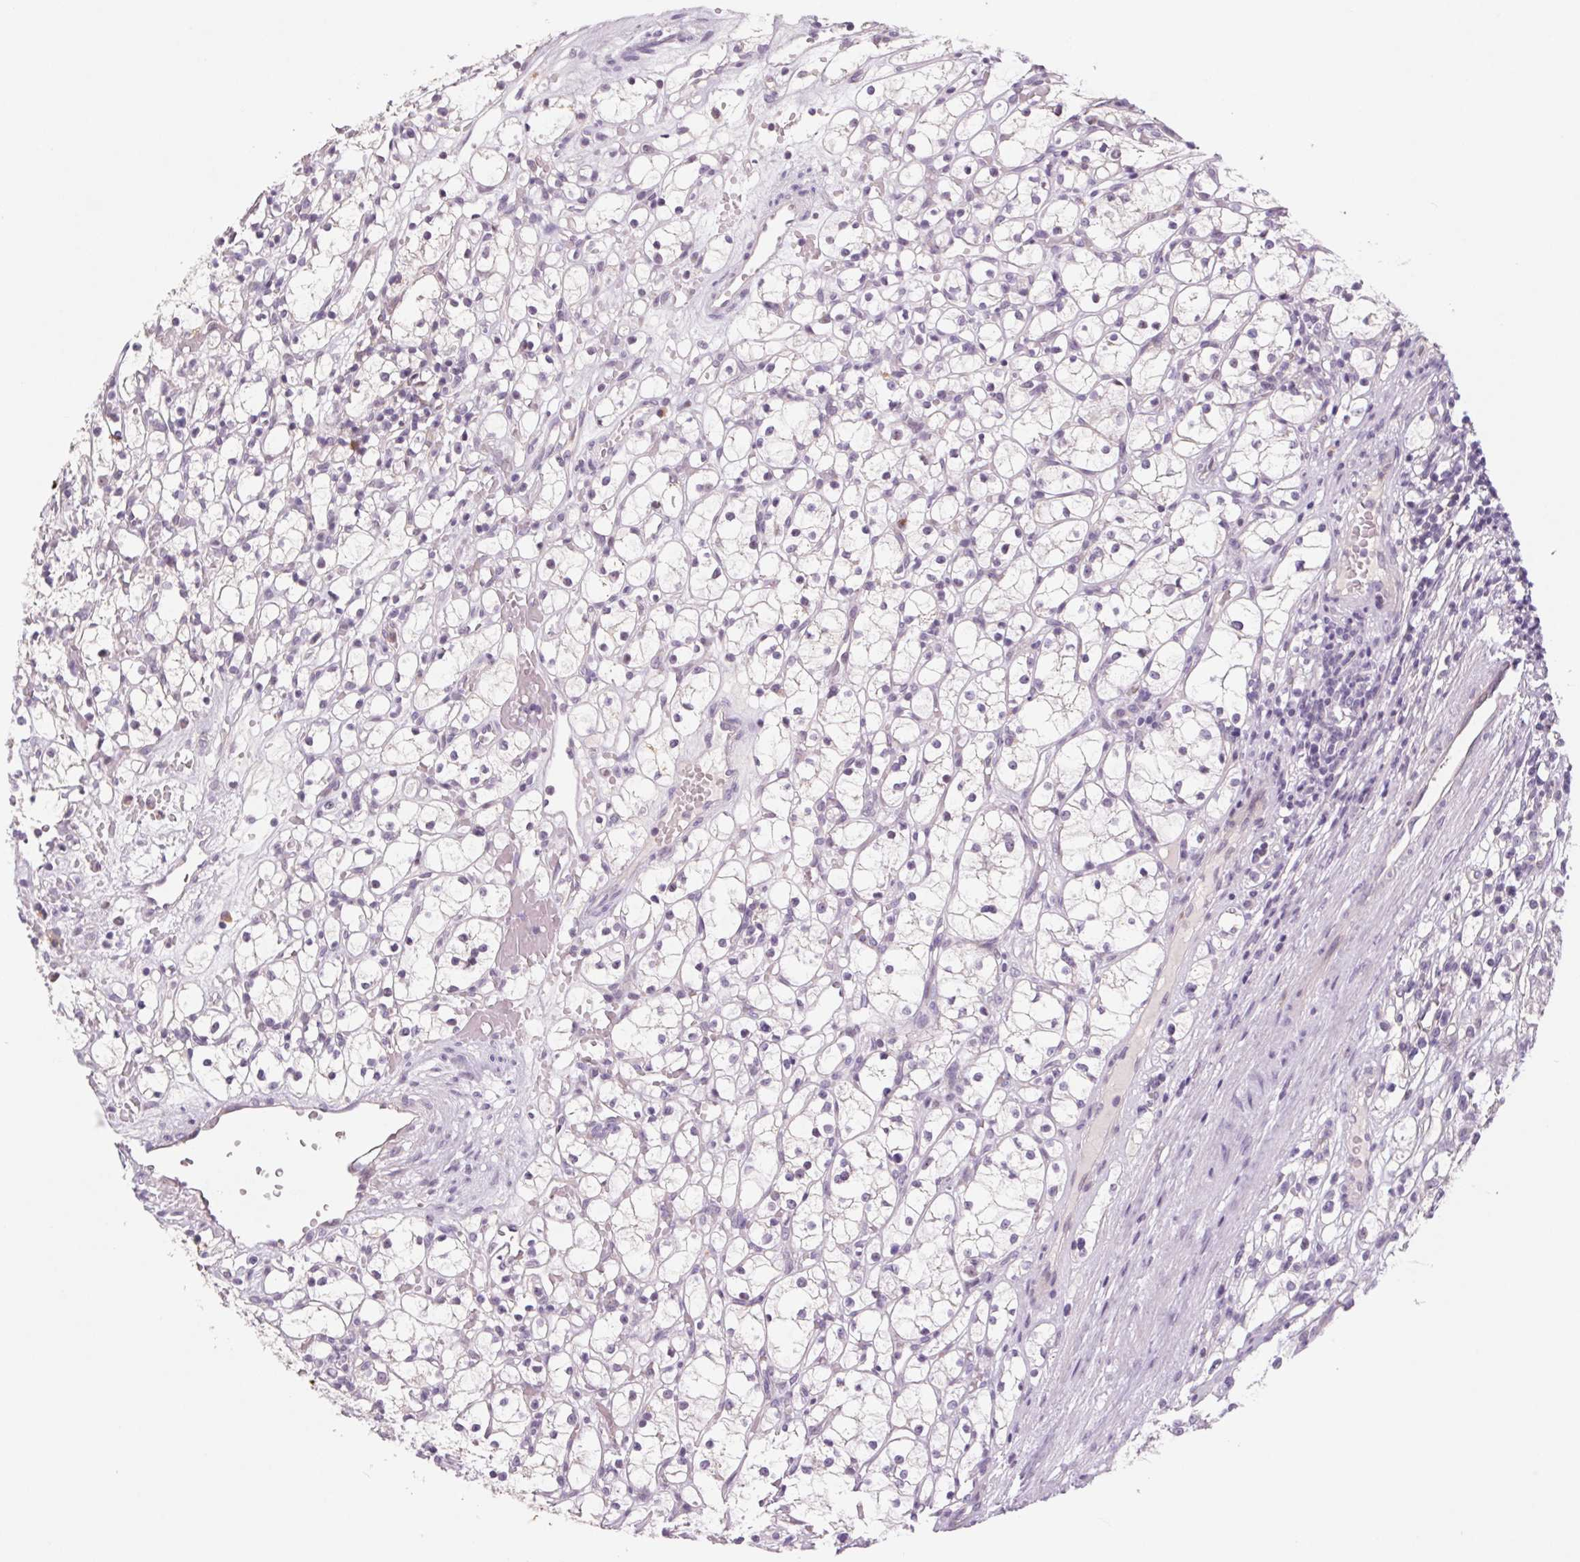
{"staining": {"intensity": "negative", "quantity": "none", "location": "none"}, "tissue": "renal cancer", "cell_type": "Tumor cells", "image_type": "cancer", "snomed": [{"axis": "morphology", "description": "Adenocarcinoma, NOS"}, {"axis": "topography", "description": "Kidney"}], "caption": "High magnification brightfield microscopy of renal adenocarcinoma stained with DAB (3,3'-diaminobenzidine) (brown) and counterstained with hematoxylin (blue): tumor cells show no significant positivity.", "gene": "KRT1", "patient": {"sex": "female", "age": 59}}